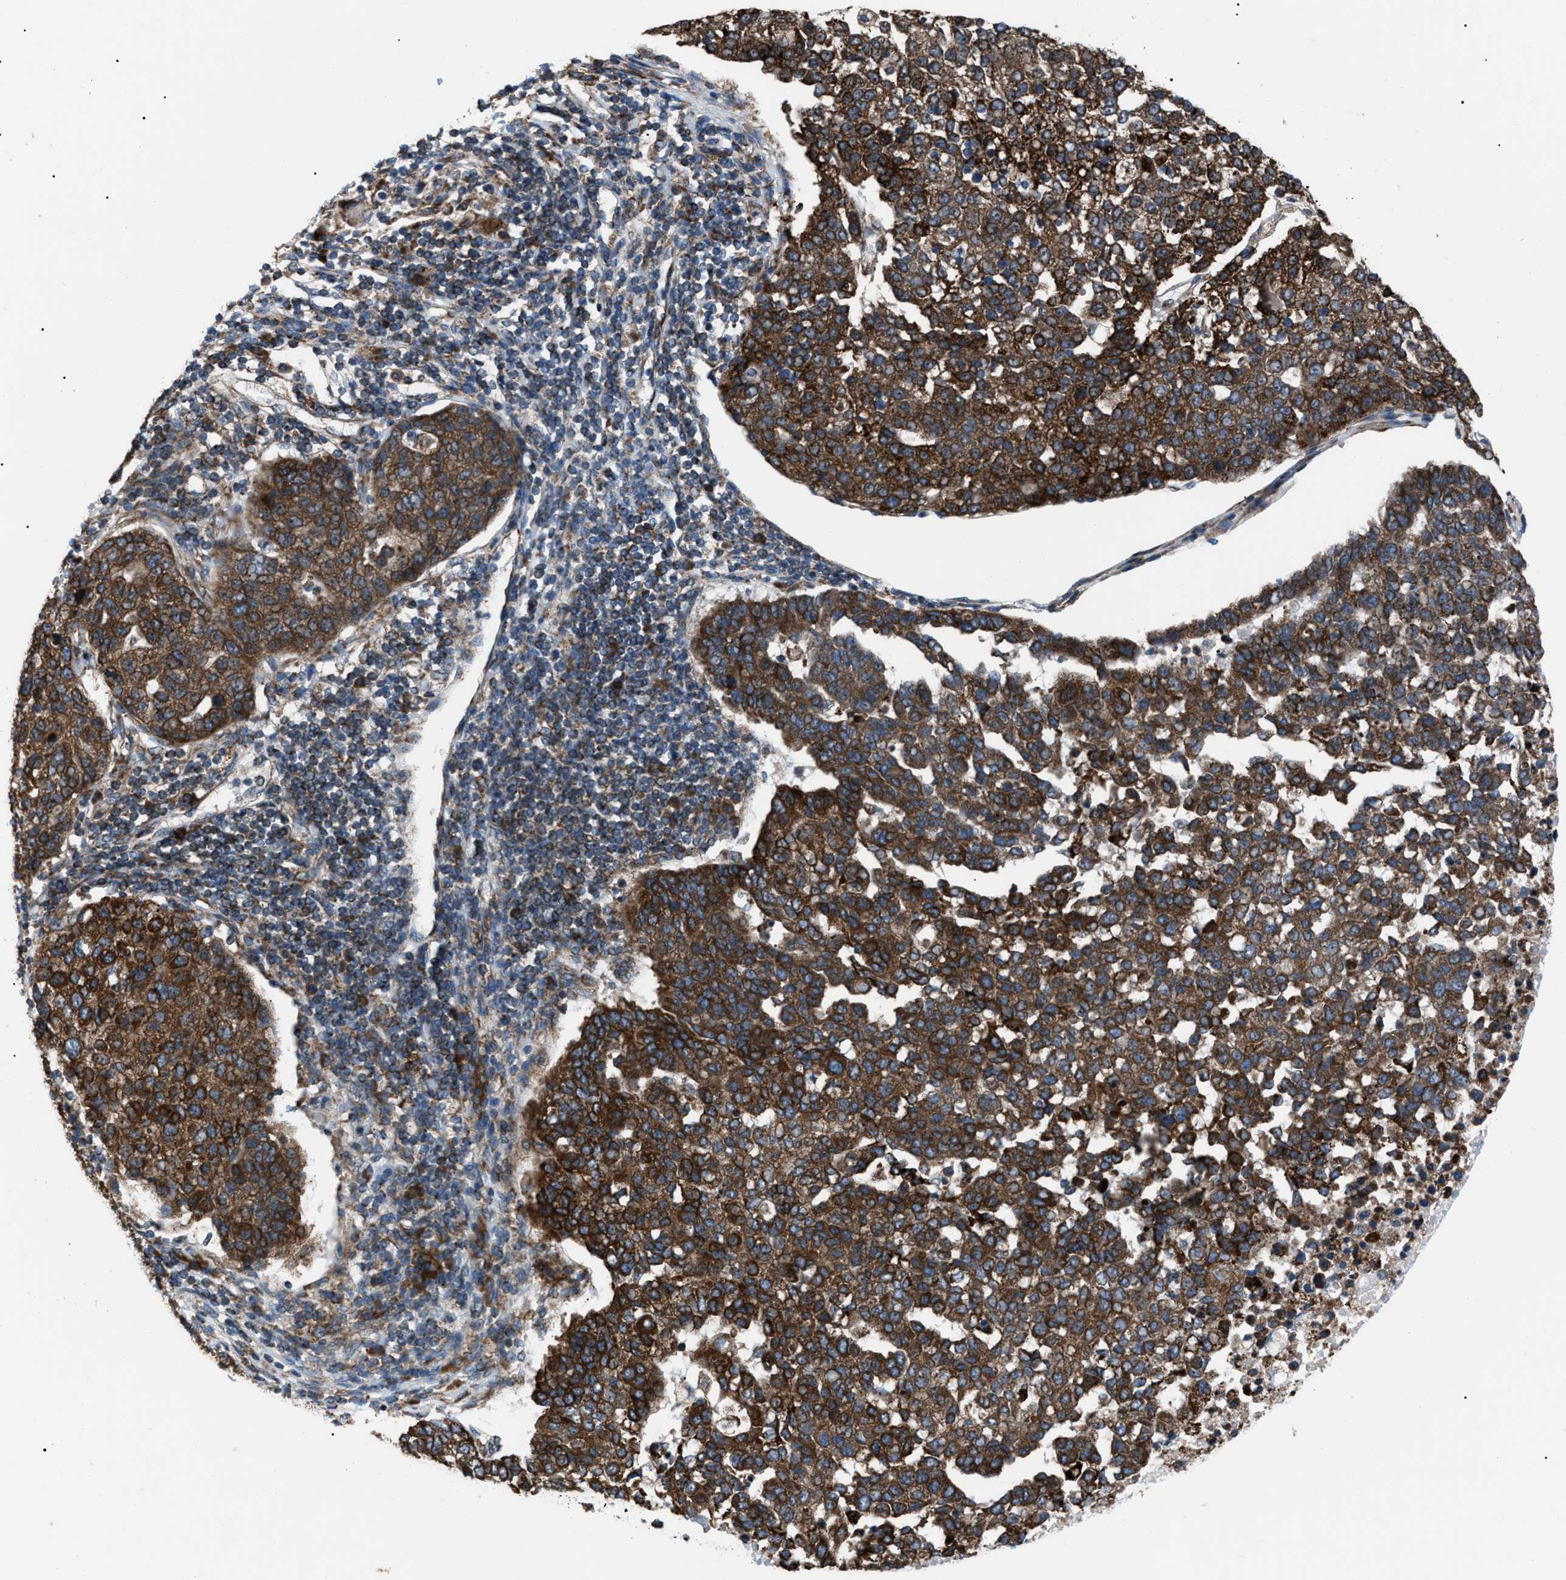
{"staining": {"intensity": "strong", "quantity": ">75%", "location": "cytoplasmic/membranous"}, "tissue": "pancreatic cancer", "cell_type": "Tumor cells", "image_type": "cancer", "snomed": [{"axis": "morphology", "description": "Adenocarcinoma, NOS"}, {"axis": "topography", "description": "Pancreas"}], "caption": "This image exhibits immunohistochemistry staining of pancreatic adenocarcinoma, with high strong cytoplasmic/membranous staining in approximately >75% of tumor cells.", "gene": "AGO2", "patient": {"sex": "female", "age": 61}}